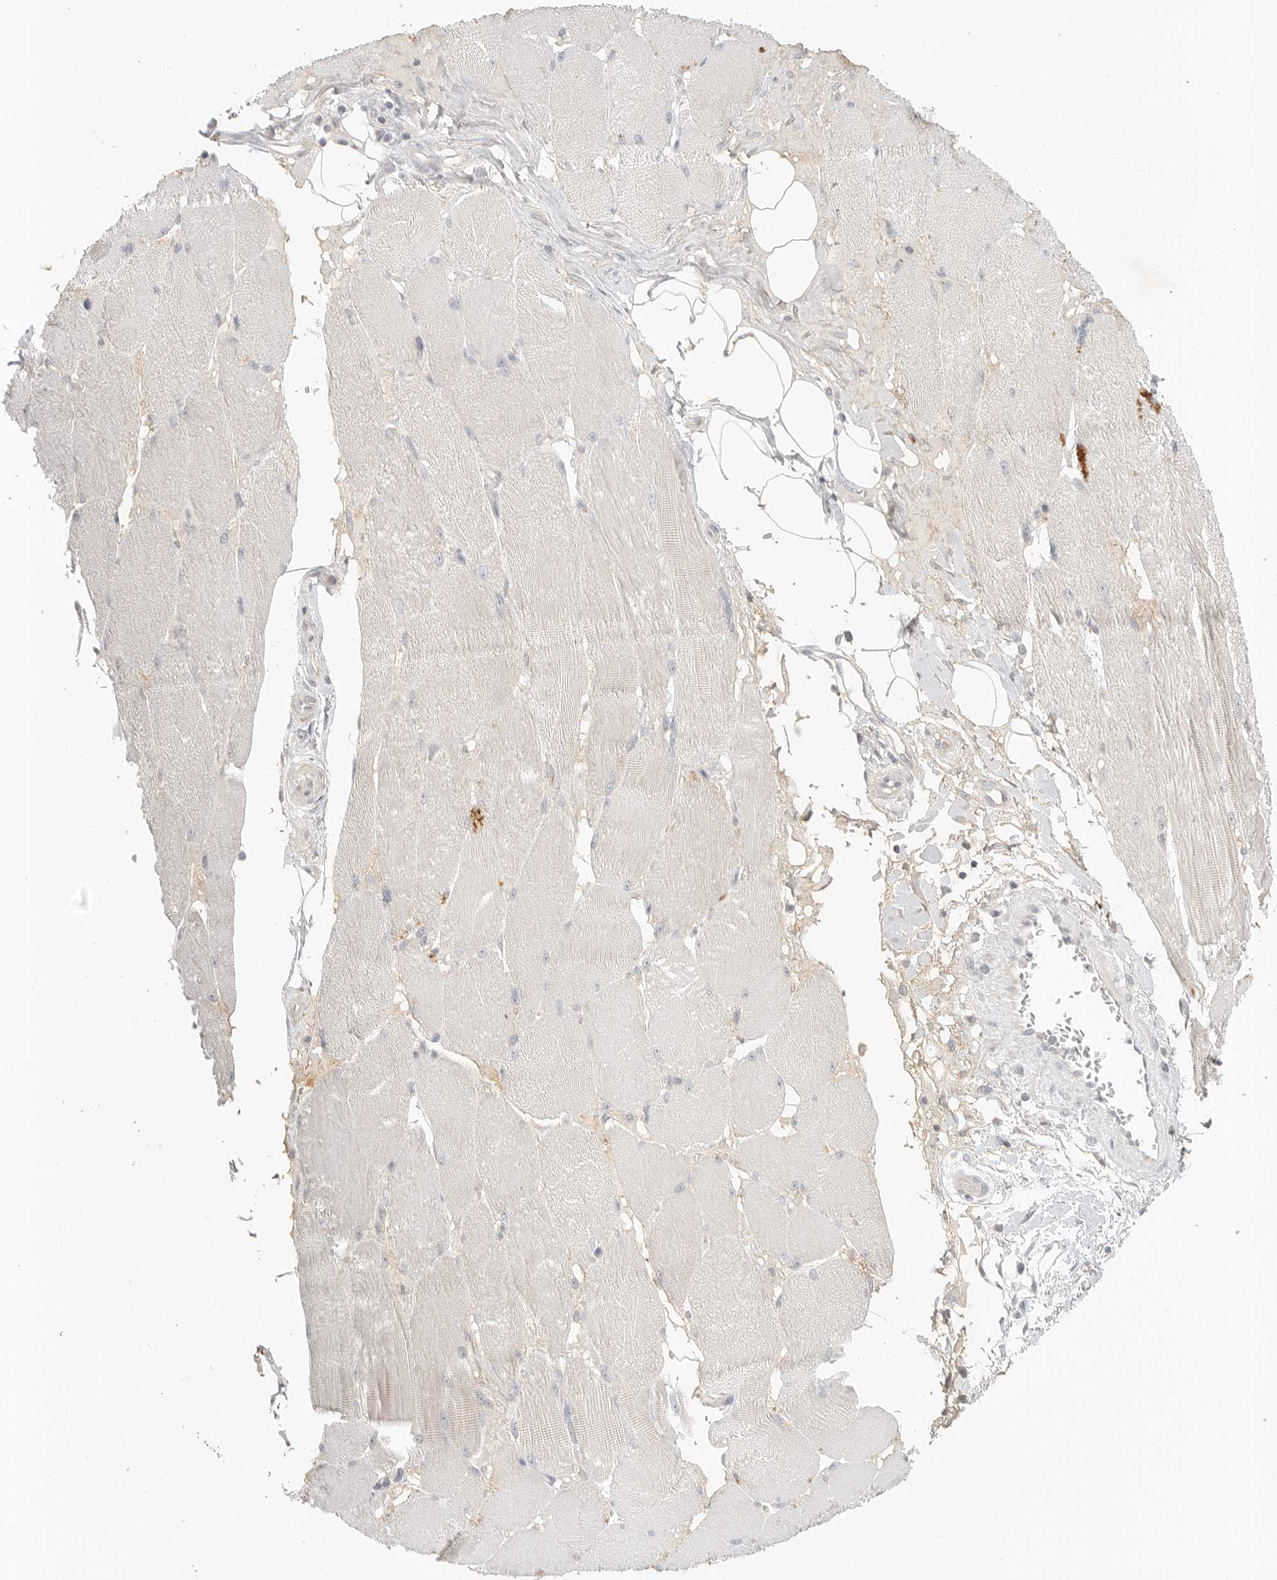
{"staining": {"intensity": "negative", "quantity": "none", "location": "none"}, "tissue": "skeletal muscle", "cell_type": "Myocytes", "image_type": "normal", "snomed": [{"axis": "morphology", "description": "Normal tissue, NOS"}, {"axis": "topography", "description": "Skin"}, {"axis": "topography", "description": "Skeletal muscle"}], "caption": "DAB immunohistochemical staining of unremarkable human skeletal muscle shows no significant staining in myocytes.", "gene": "SLC25A36", "patient": {"sex": "male", "age": 83}}